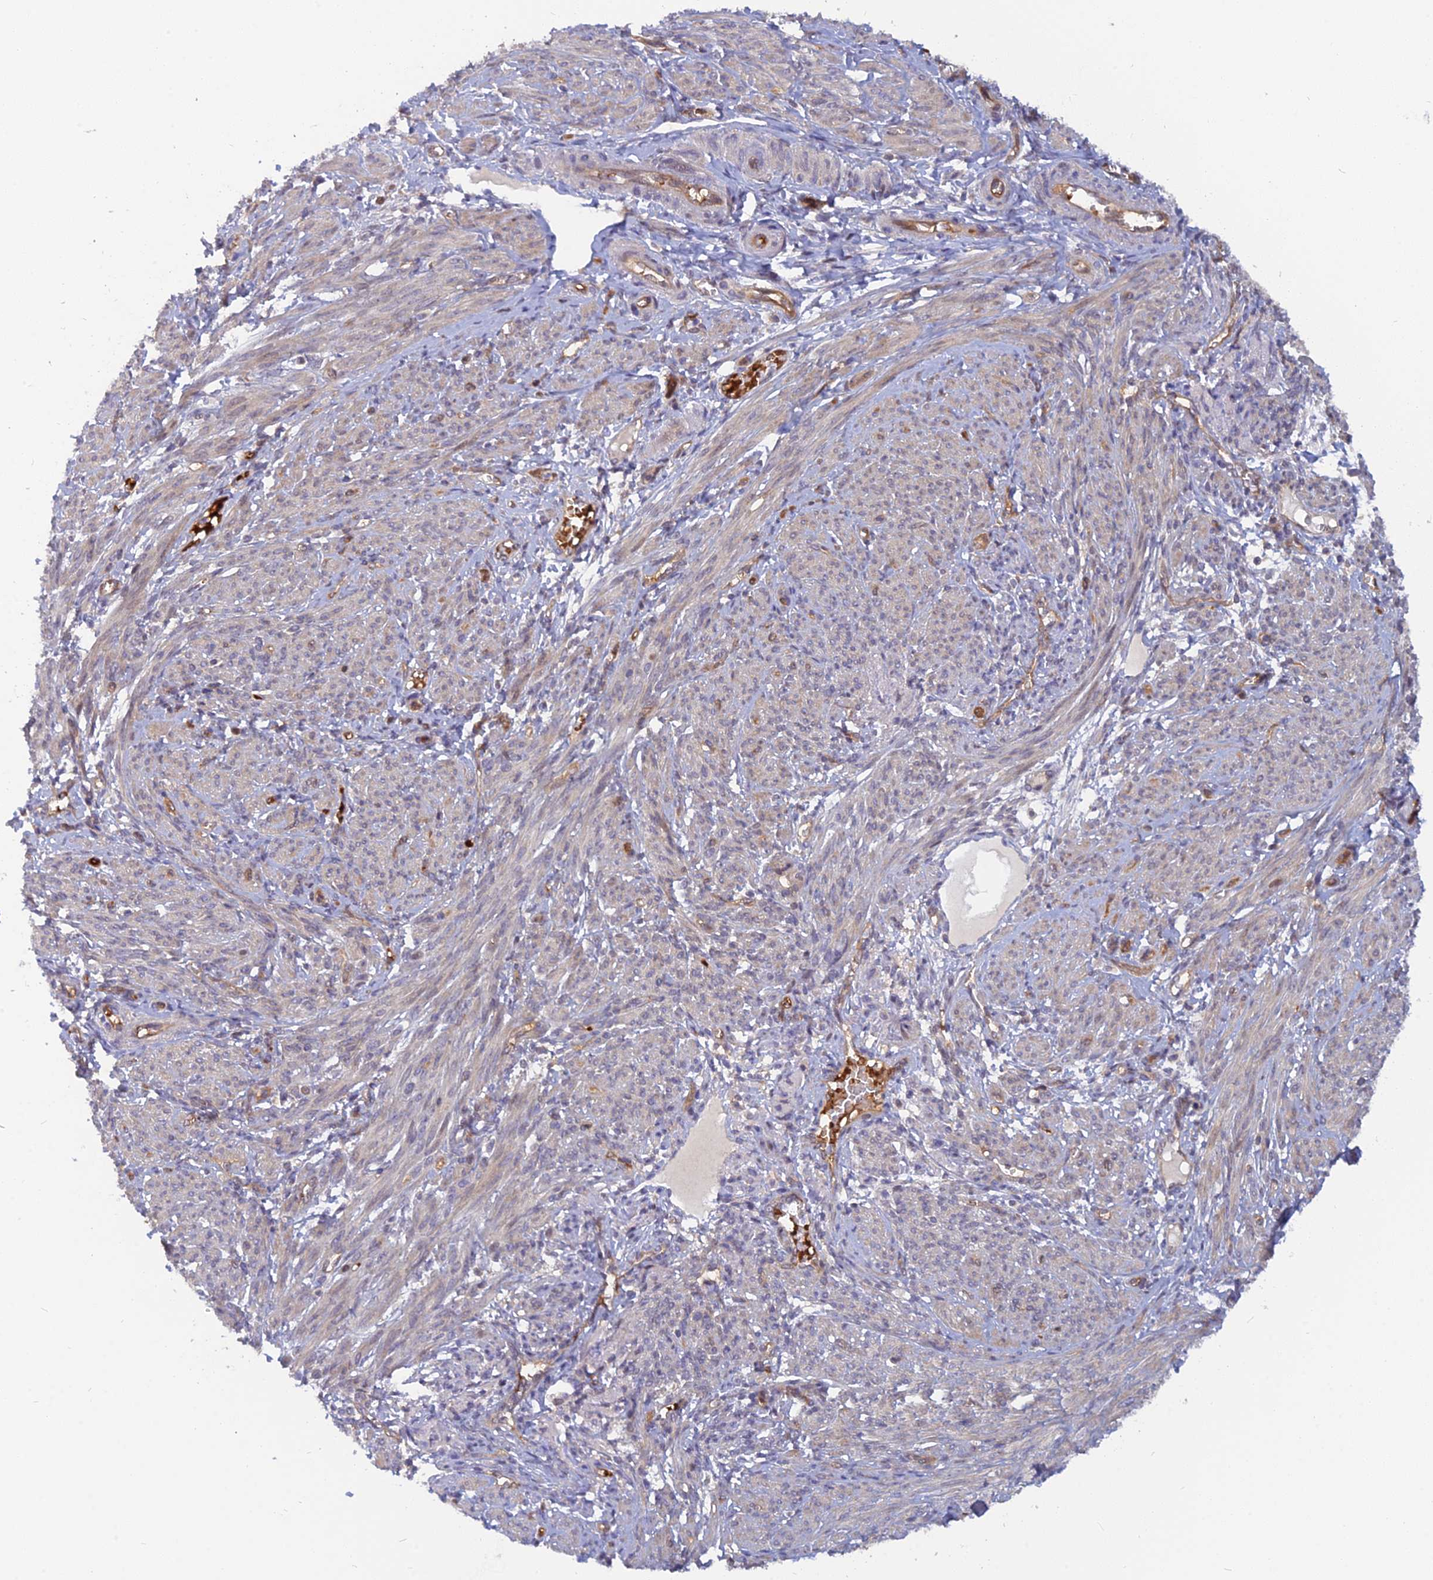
{"staining": {"intensity": "weak", "quantity": "<25%", "location": "cytoplasmic/membranous"}, "tissue": "smooth muscle", "cell_type": "Smooth muscle cells", "image_type": "normal", "snomed": [{"axis": "morphology", "description": "Normal tissue, NOS"}, {"axis": "topography", "description": "Smooth muscle"}], "caption": "This is an IHC image of benign smooth muscle. There is no expression in smooth muscle cells.", "gene": "ARL2BP", "patient": {"sex": "female", "age": 39}}